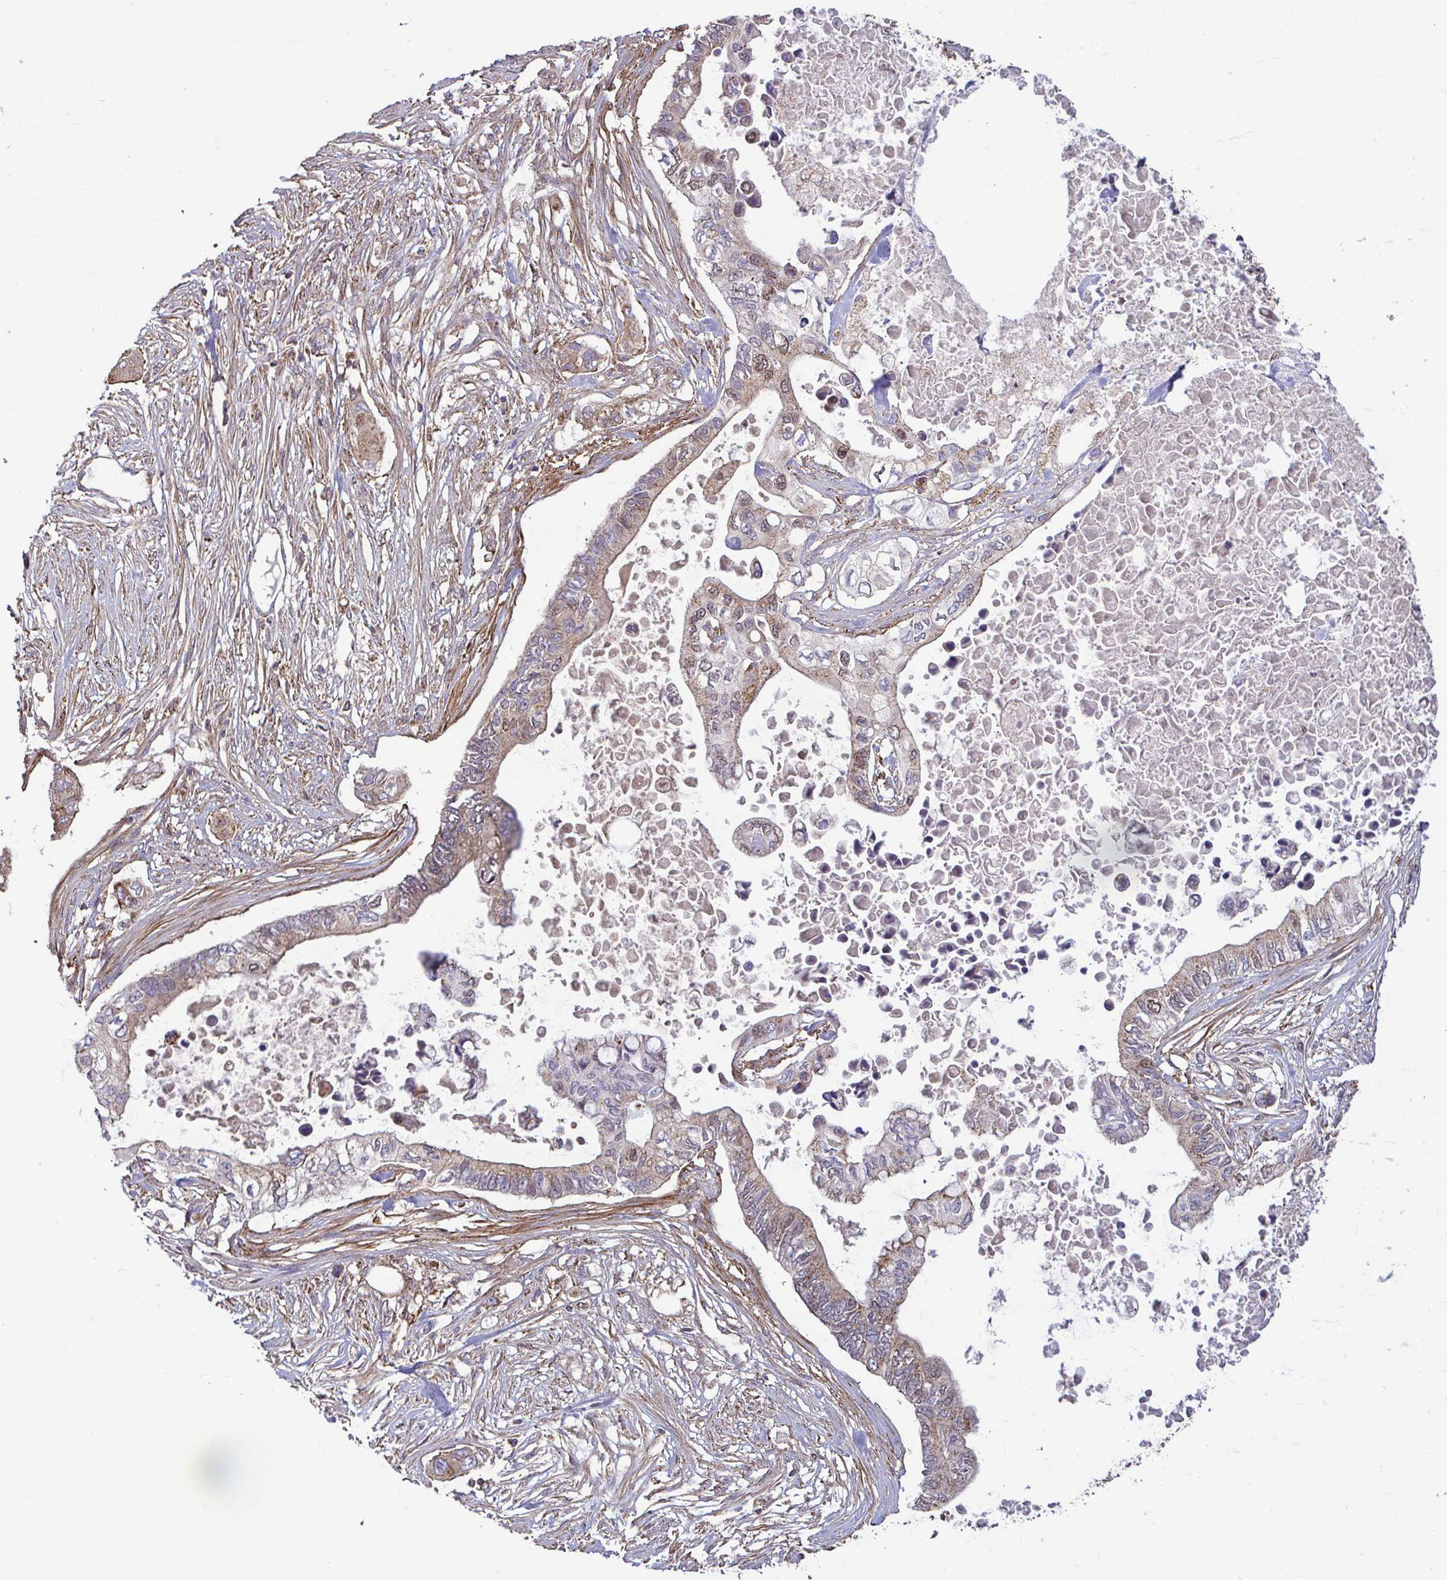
{"staining": {"intensity": "moderate", "quantity": "25%-75%", "location": "cytoplasmic/membranous,nuclear"}, "tissue": "pancreatic cancer", "cell_type": "Tumor cells", "image_type": "cancer", "snomed": [{"axis": "morphology", "description": "Adenocarcinoma, NOS"}, {"axis": "topography", "description": "Pancreas"}], "caption": "Immunohistochemistry (IHC) micrograph of human pancreatic adenocarcinoma stained for a protein (brown), which reveals medium levels of moderate cytoplasmic/membranous and nuclear expression in about 25%-75% of tumor cells.", "gene": "SPRY1", "patient": {"sex": "female", "age": 63}}